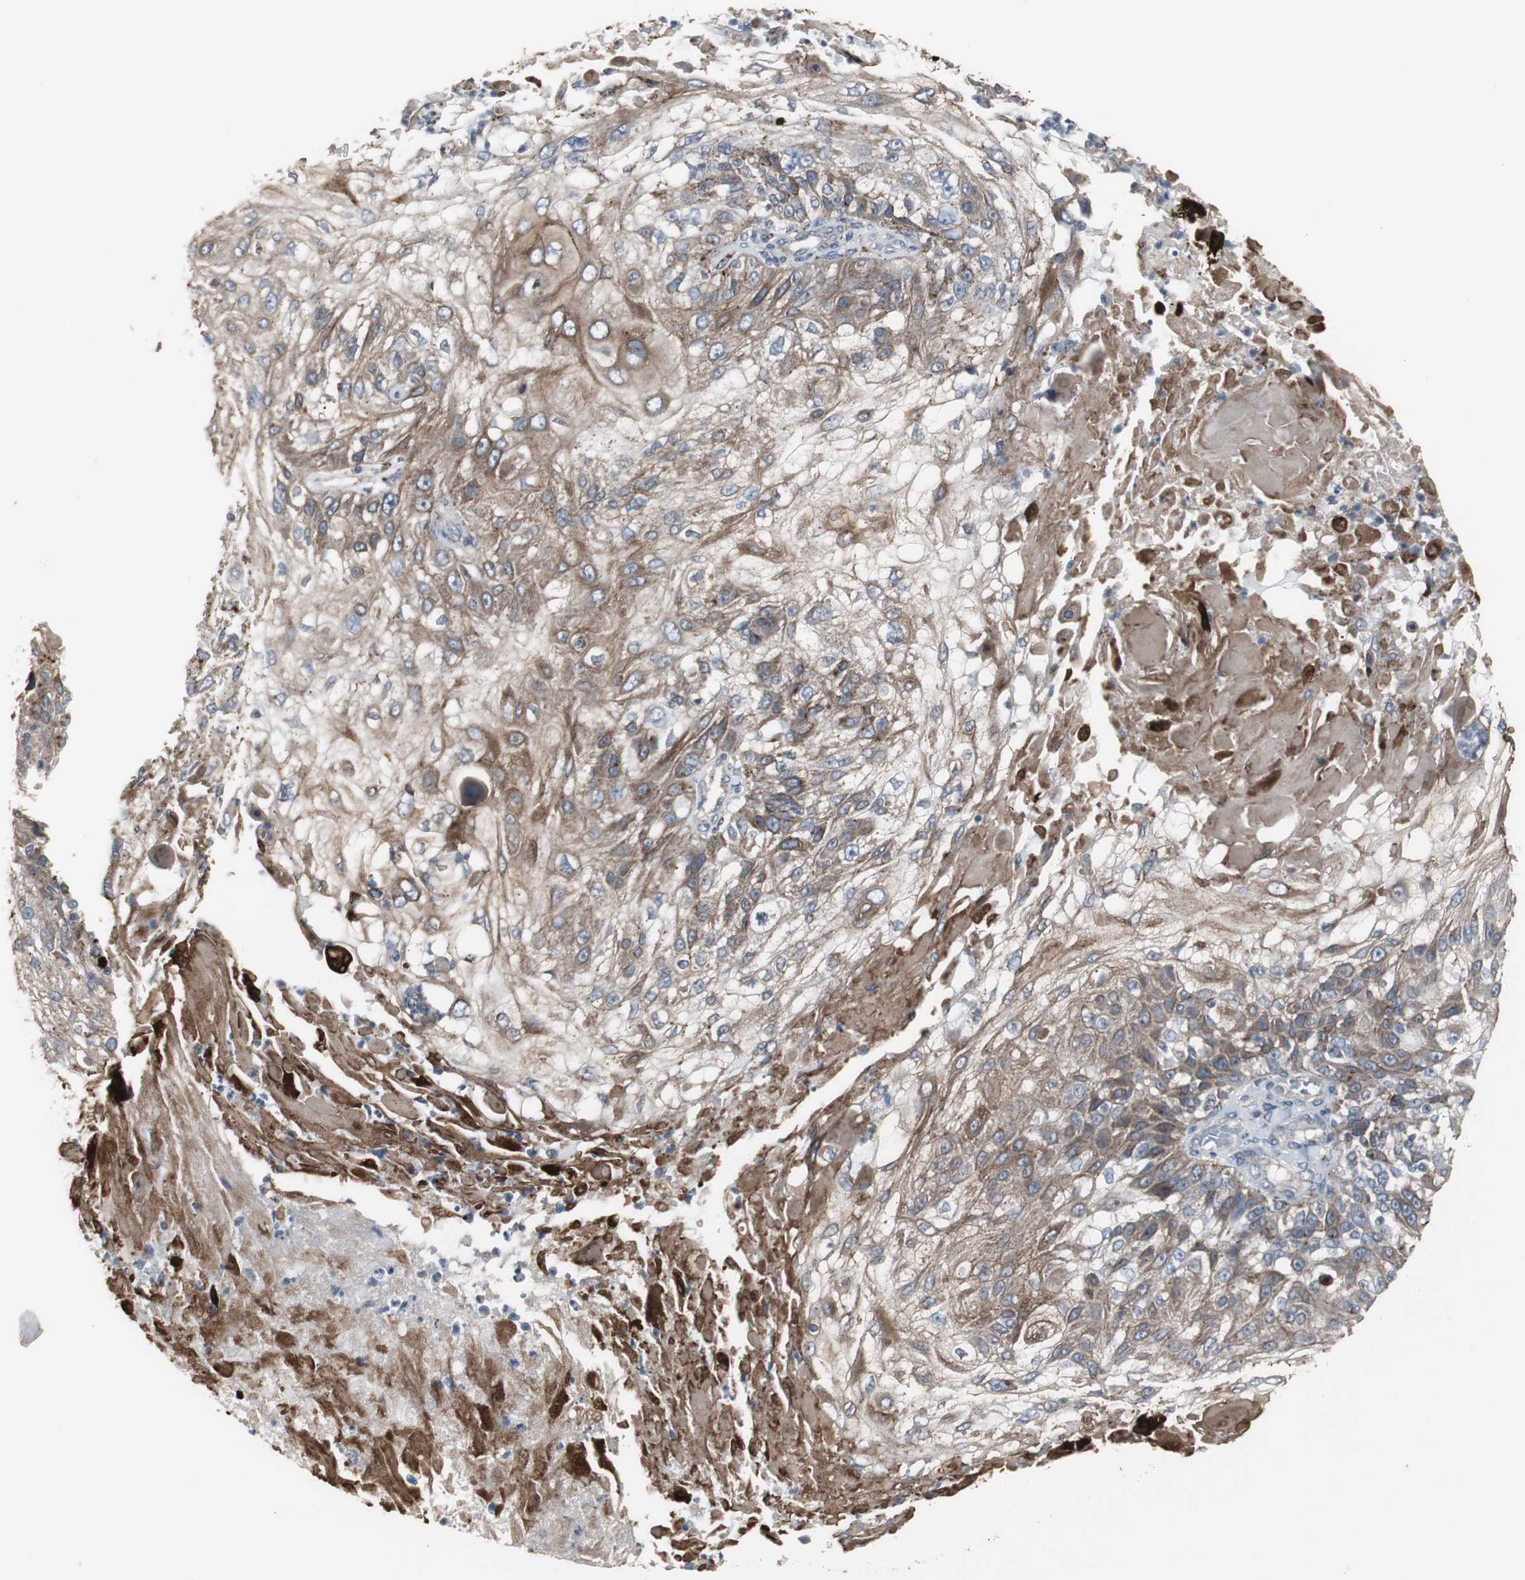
{"staining": {"intensity": "strong", "quantity": ">75%", "location": "cytoplasmic/membranous"}, "tissue": "skin cancer", "cell_type": "Tumor cells", "image_type": "cancer", "snomed": [{"axis": "morphology", "description": "Normal tissue, NOS"}, {"axis": "morphology", "description": "Squamous cell carcinoma, NOS"}, {"axis": "topography", "description": "Skin"}], "caption": "IHC of human skin squamous cell carcinoma displays high levels of strong cytoplasmic/membranous expression in about >75% of tumor cells. The staining was performed using DAB to visualize the protein expression in brown, while the nuclei were stained in blue with hematoxylin (Magnification: 20x).", "gene": "GBA1", "patient": {"sex": "female", "age": 83}}